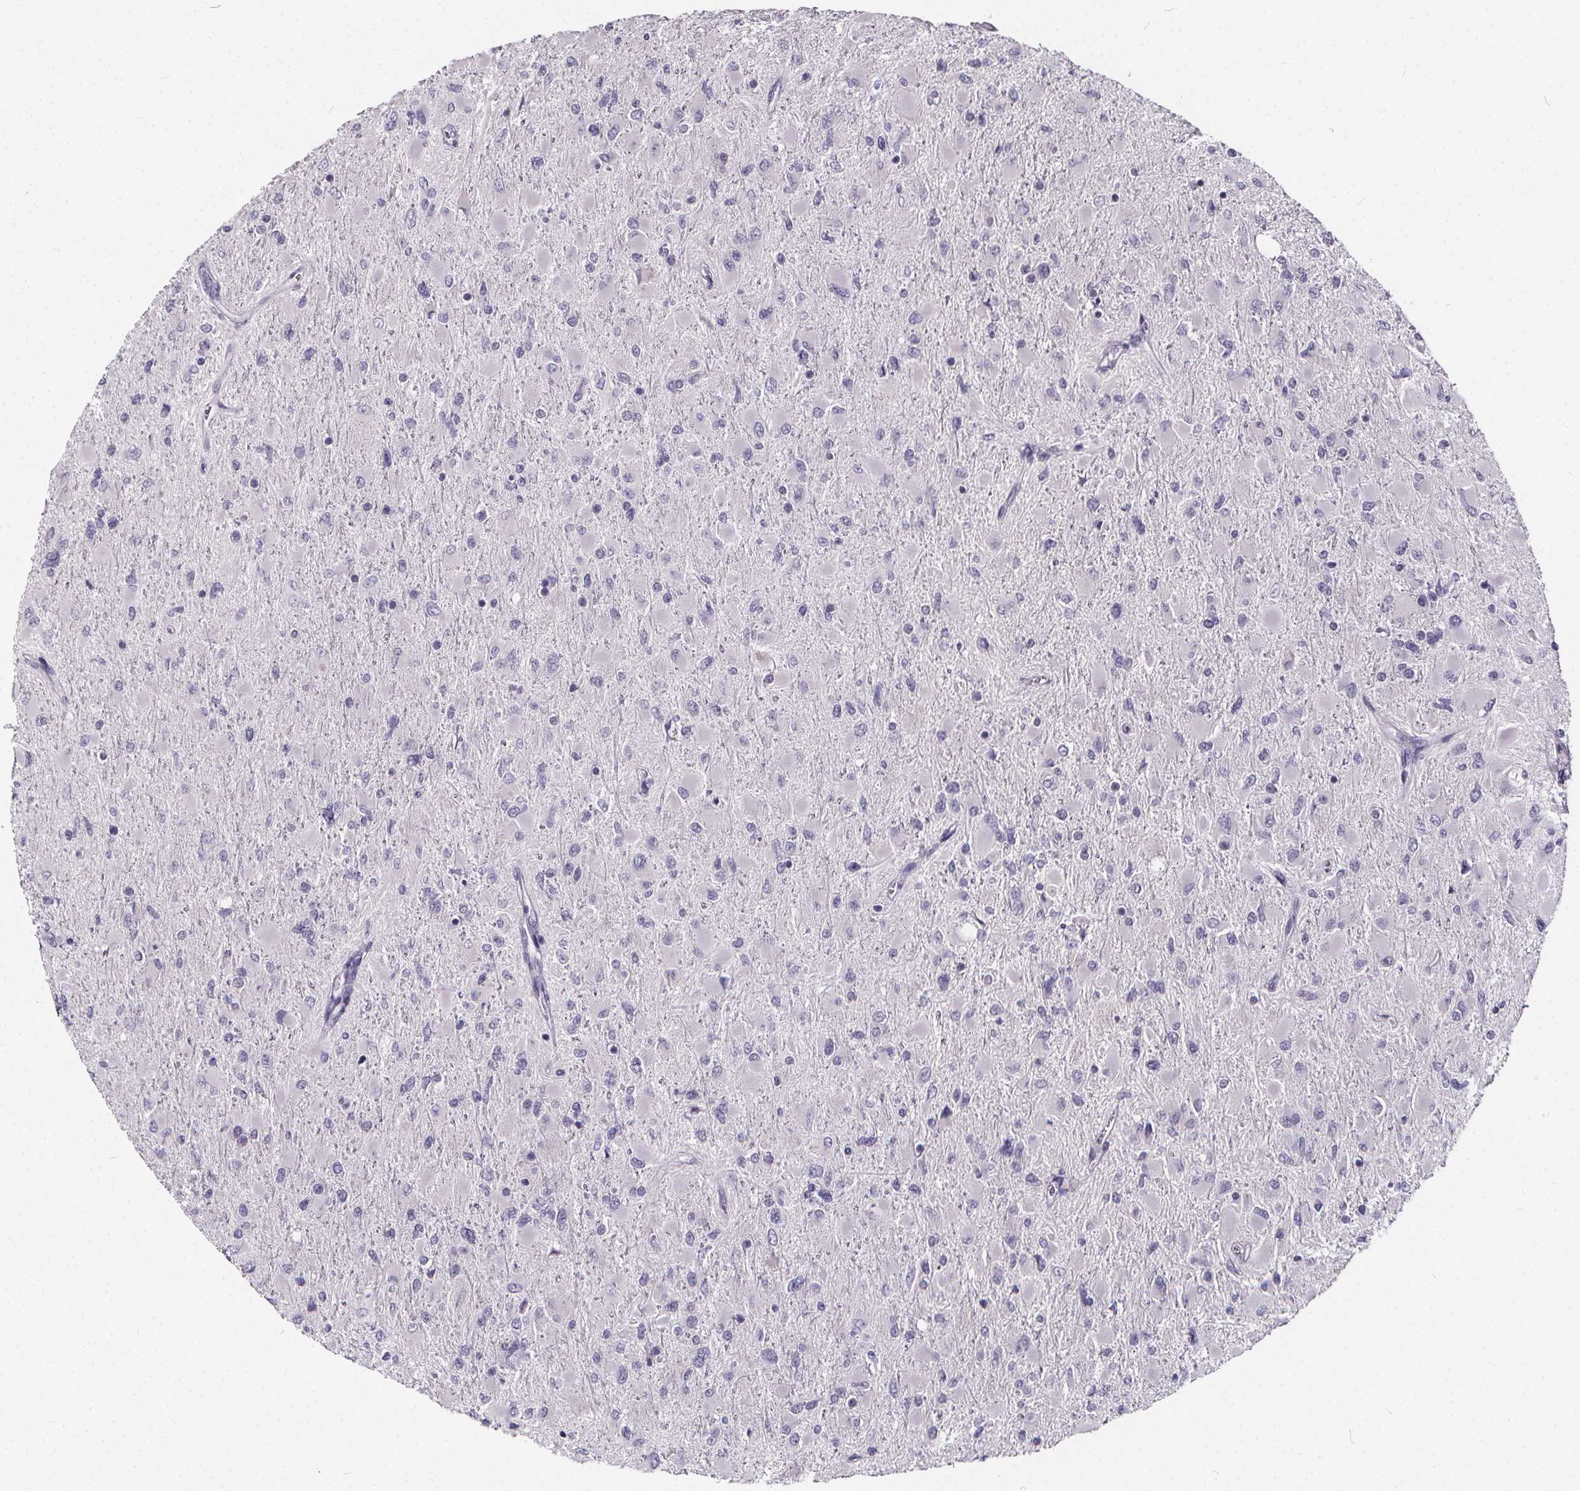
{"staining": {"intensity": "negative", "quantity": "none", "location": "none"}, "tissue": "glioma", "cell_type": "Tumor cells", "image_type": "cancer", "snomed": [{"axis": "morphology", "description": "Glioma, malignant, High grade"}, {"axis": "topography", "description": "Cerebral cortex"}], "caption": "DAB immunohistochemical staining of human high-grade glioma (malignant) demonstrates no significant staining in tumor cells. Nuclei are stained in blue.", "gene": "SPEF2", "patient": {"sex": "female", "age": 36}}